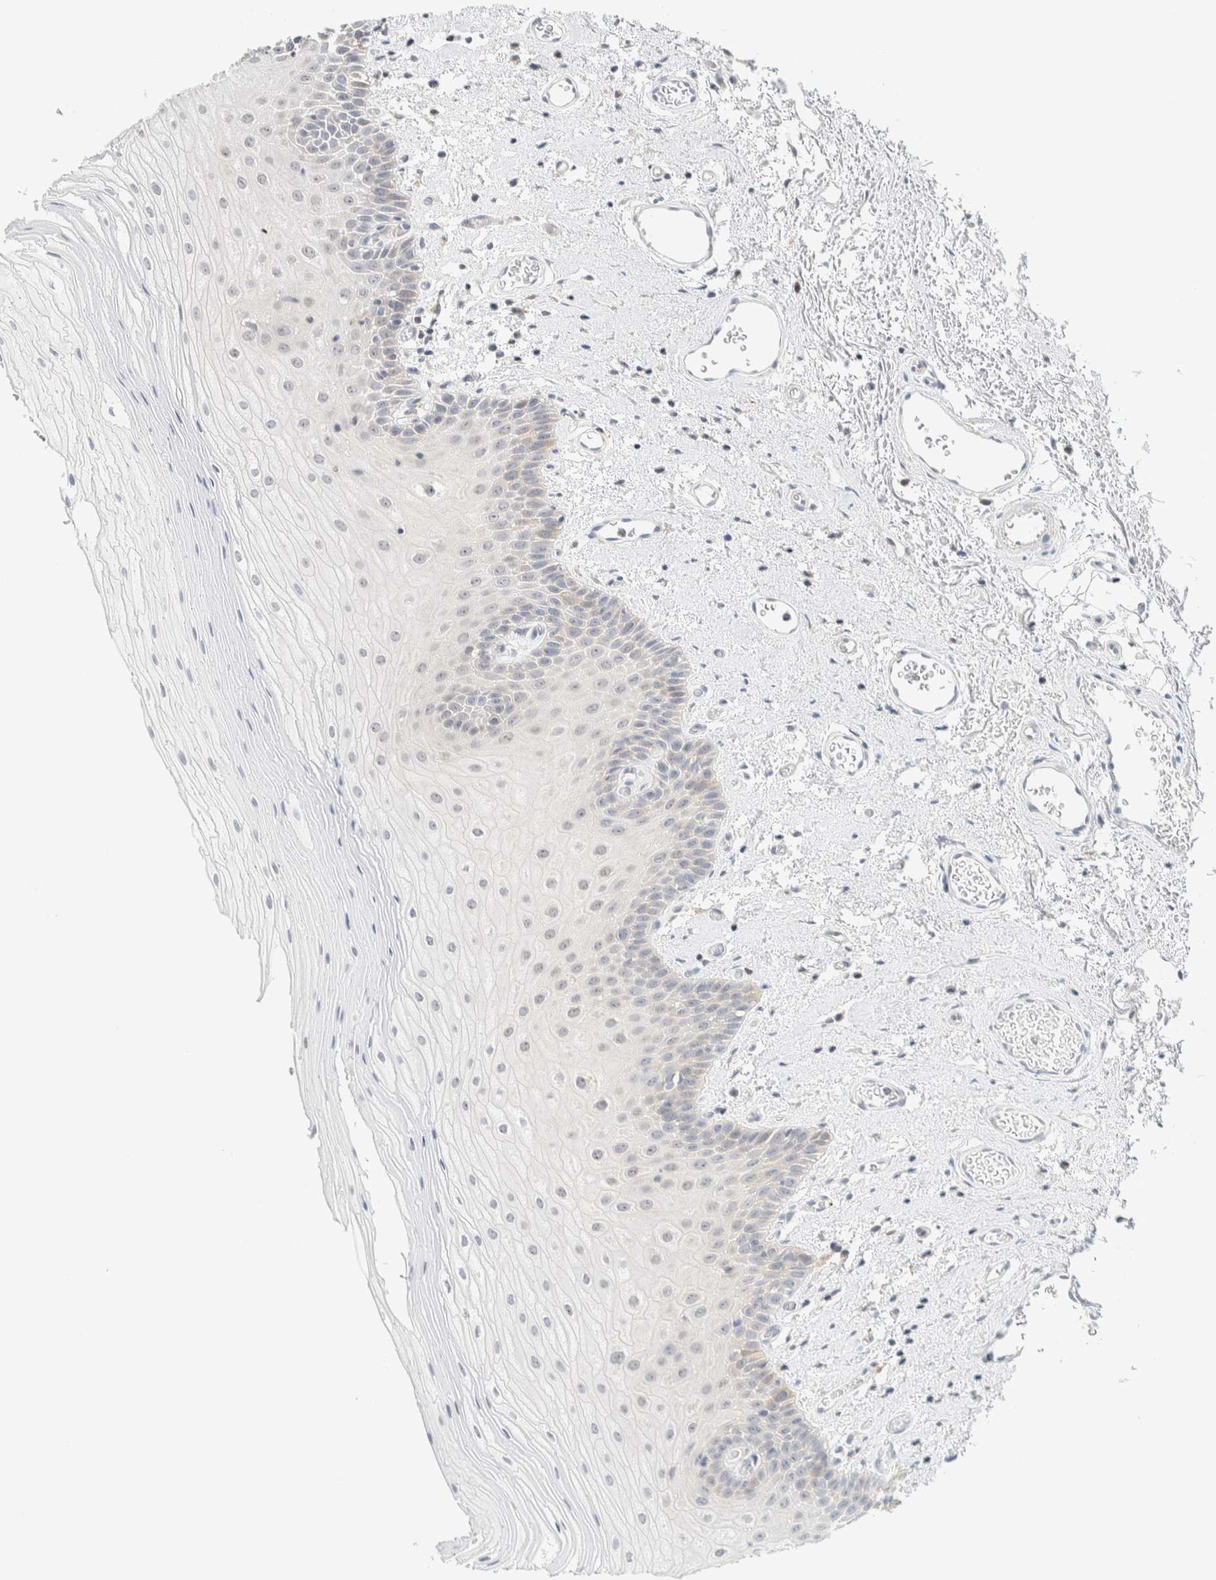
{"staining": {"intensity": "moderate", "quantity": "<25%", "location": "nuclear"}, "tissue": "oral mucosa", "cell_type": "Squamous epithelial cells", "image_type": "normal", "snomed": [{"axis": "morphology", "description": "Normal tissue, NOS"}, {"axis": "topography", "description": "Oral tissue"}], "caption": "A brown stain shows moderate nuclear positivity of a protein in squamous epithelial cells of benign oral mucosa. The staining is performed using DAB (3,3'-diaminobenzidine) brown chromogen to label protein expression. The nuclei are counter-stained blue using hematoxylin.", "gene": "NDE1", "patient": {"sex": "male", "age": 52}}